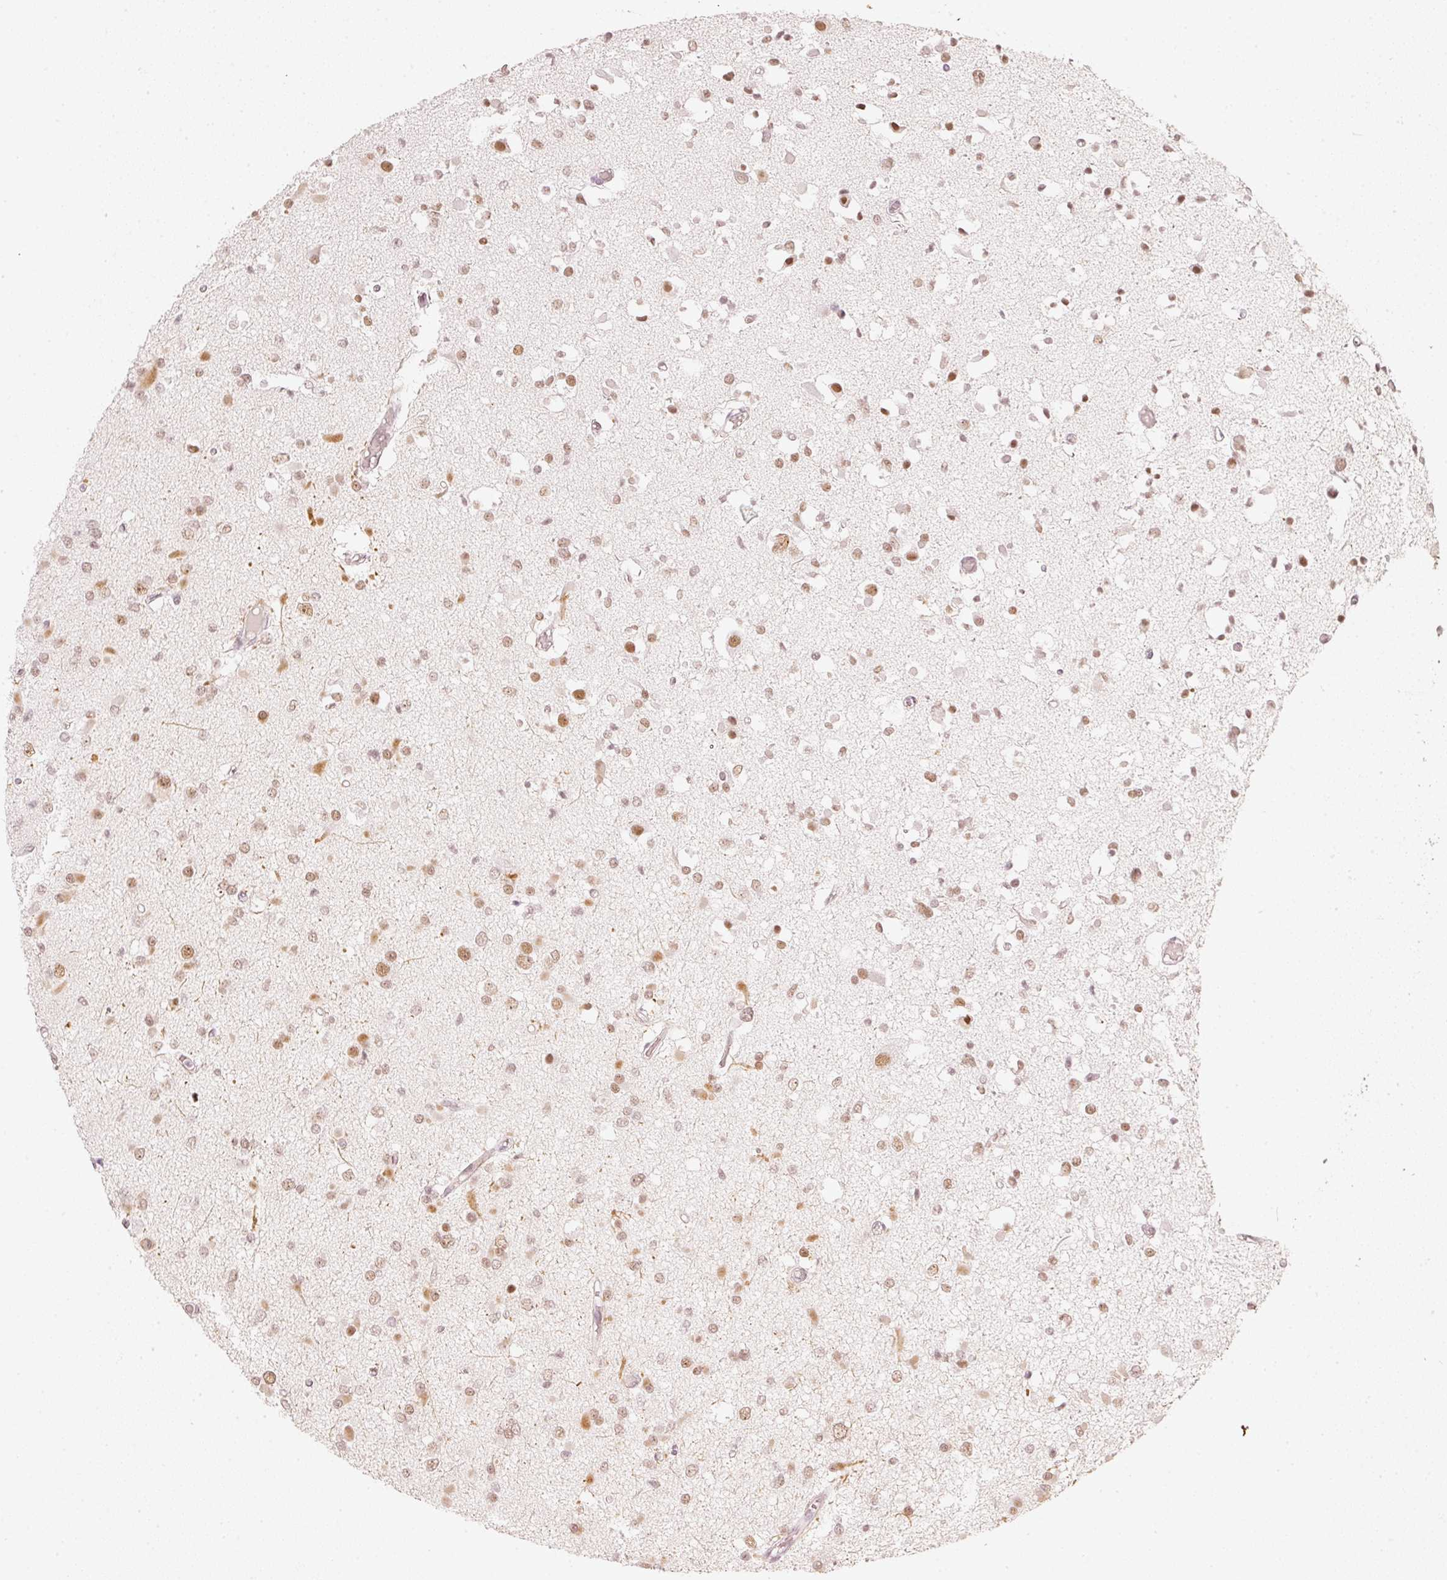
{"staining": {"intensity": "weak", "quantity": ">75%", "location": "nuclear"}, "tissue": "glioma", "cell_type": "Tumor cells", "image_type": "cancer", "snomed": [{"axis": "morphology", "description": "Glioma, malignant, Low grade"}, {"axis": "topography", "description": "Brain"}], "caption": "High-power microscopy captured an IHC photomicrograph of malignant low-grade glioma, revealing weak nuclear expression in about >75% of tumor cells.", "gene": "PPP1R10", "patient": {"sex": "female", "age": 22}}